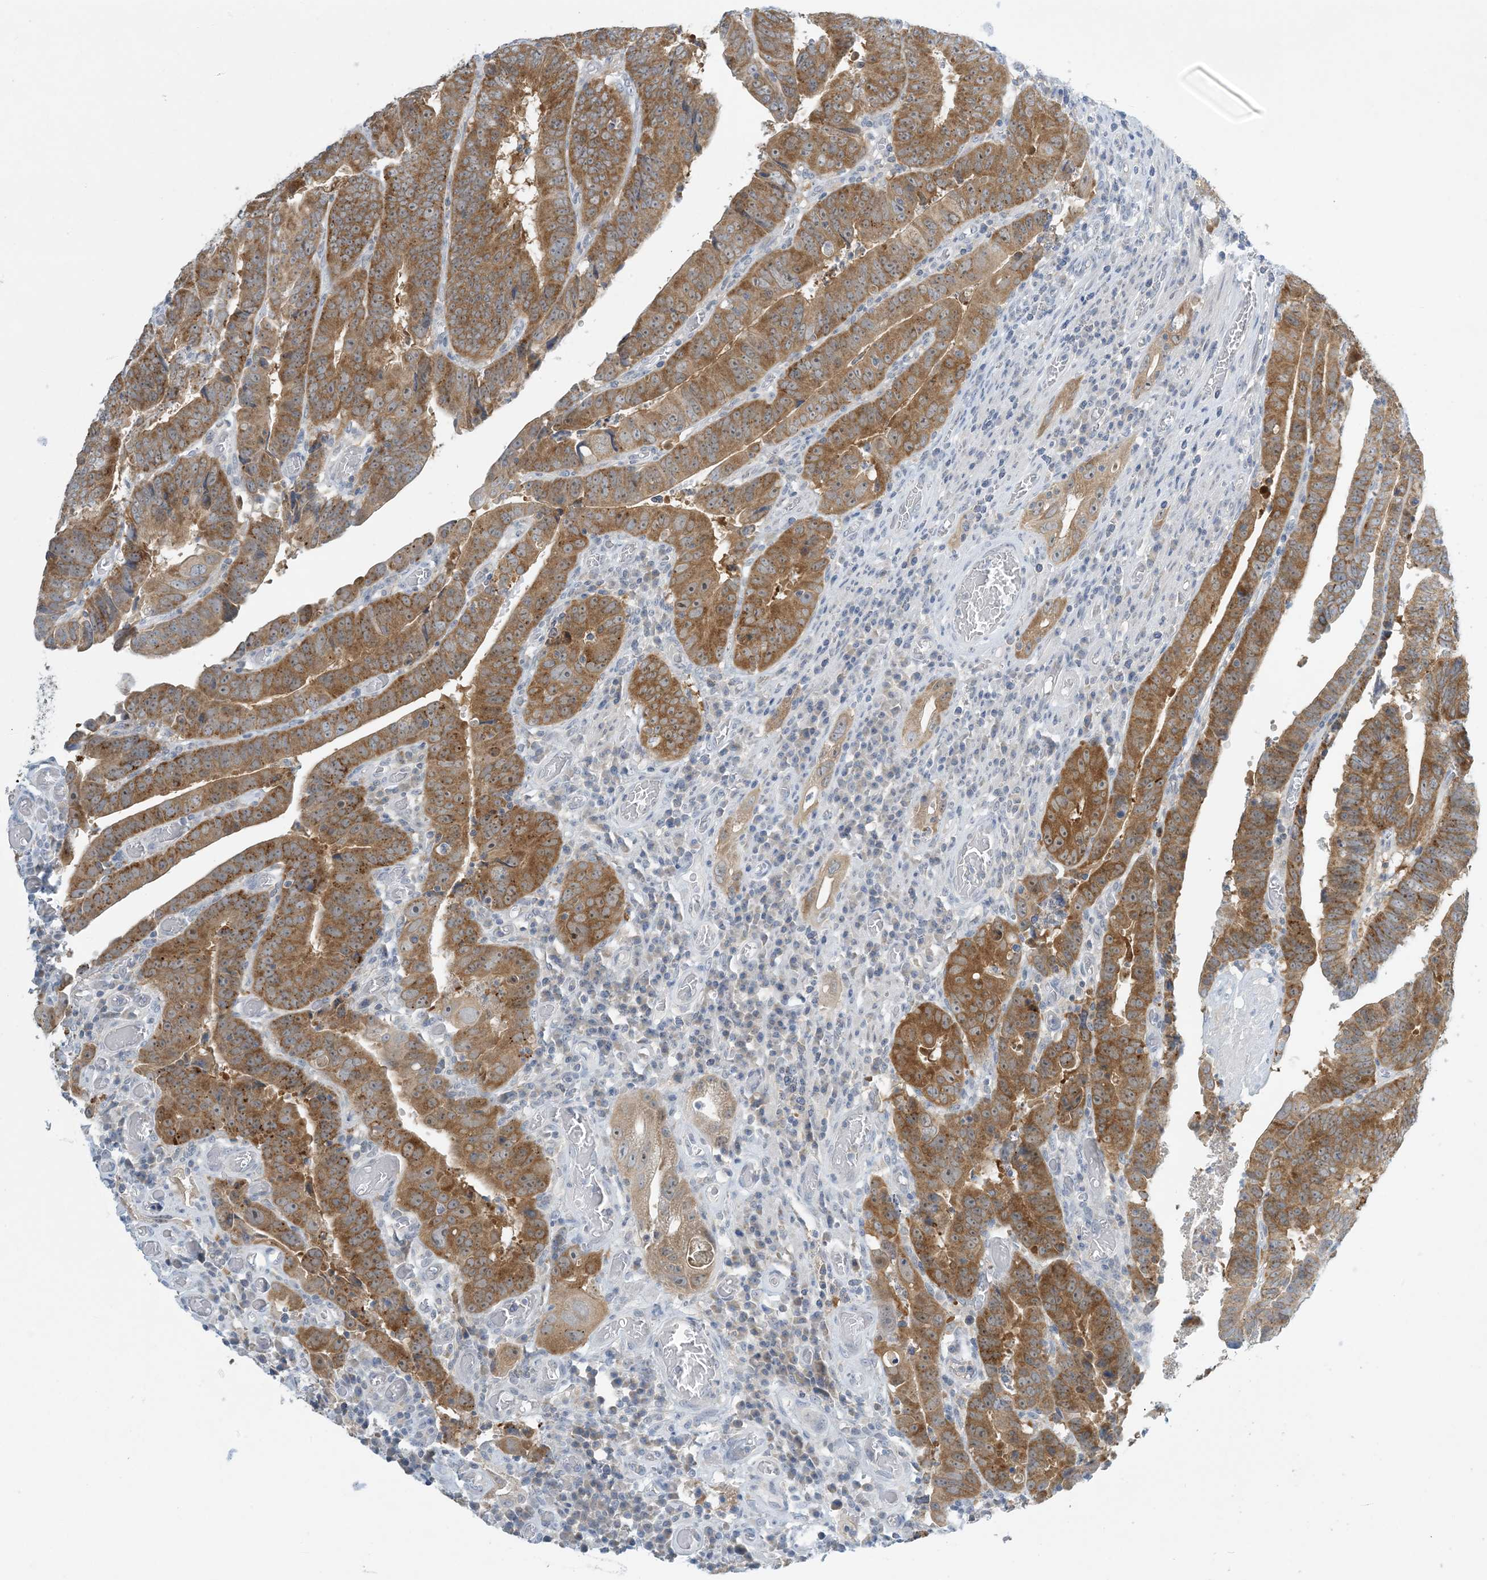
{"staining": {"intensity": "moderate", "quantity": ">75%", "location": "cytoplasmic/membranous"}, "tissue": "colorectal cancer", "cell_type": "Tumor cells", "image_type": "cancer", "snomed": [{"axis": "morphology", "description": "Normal tissue, NOS"}, {"axis": "morphology", "description": "Adenocarcinoma, NOS"}, {"axis": "topography", "description": "Rectum"}], "caption": "Protein expression analysis of human colorectal cancer (adenocarcinoma) reveals moderate cytoplasmic/membranous positivity in approximately >75% of tumor cells.", "gene": "MRPS18A", "patient": {"sex": "female", "age": 65}}